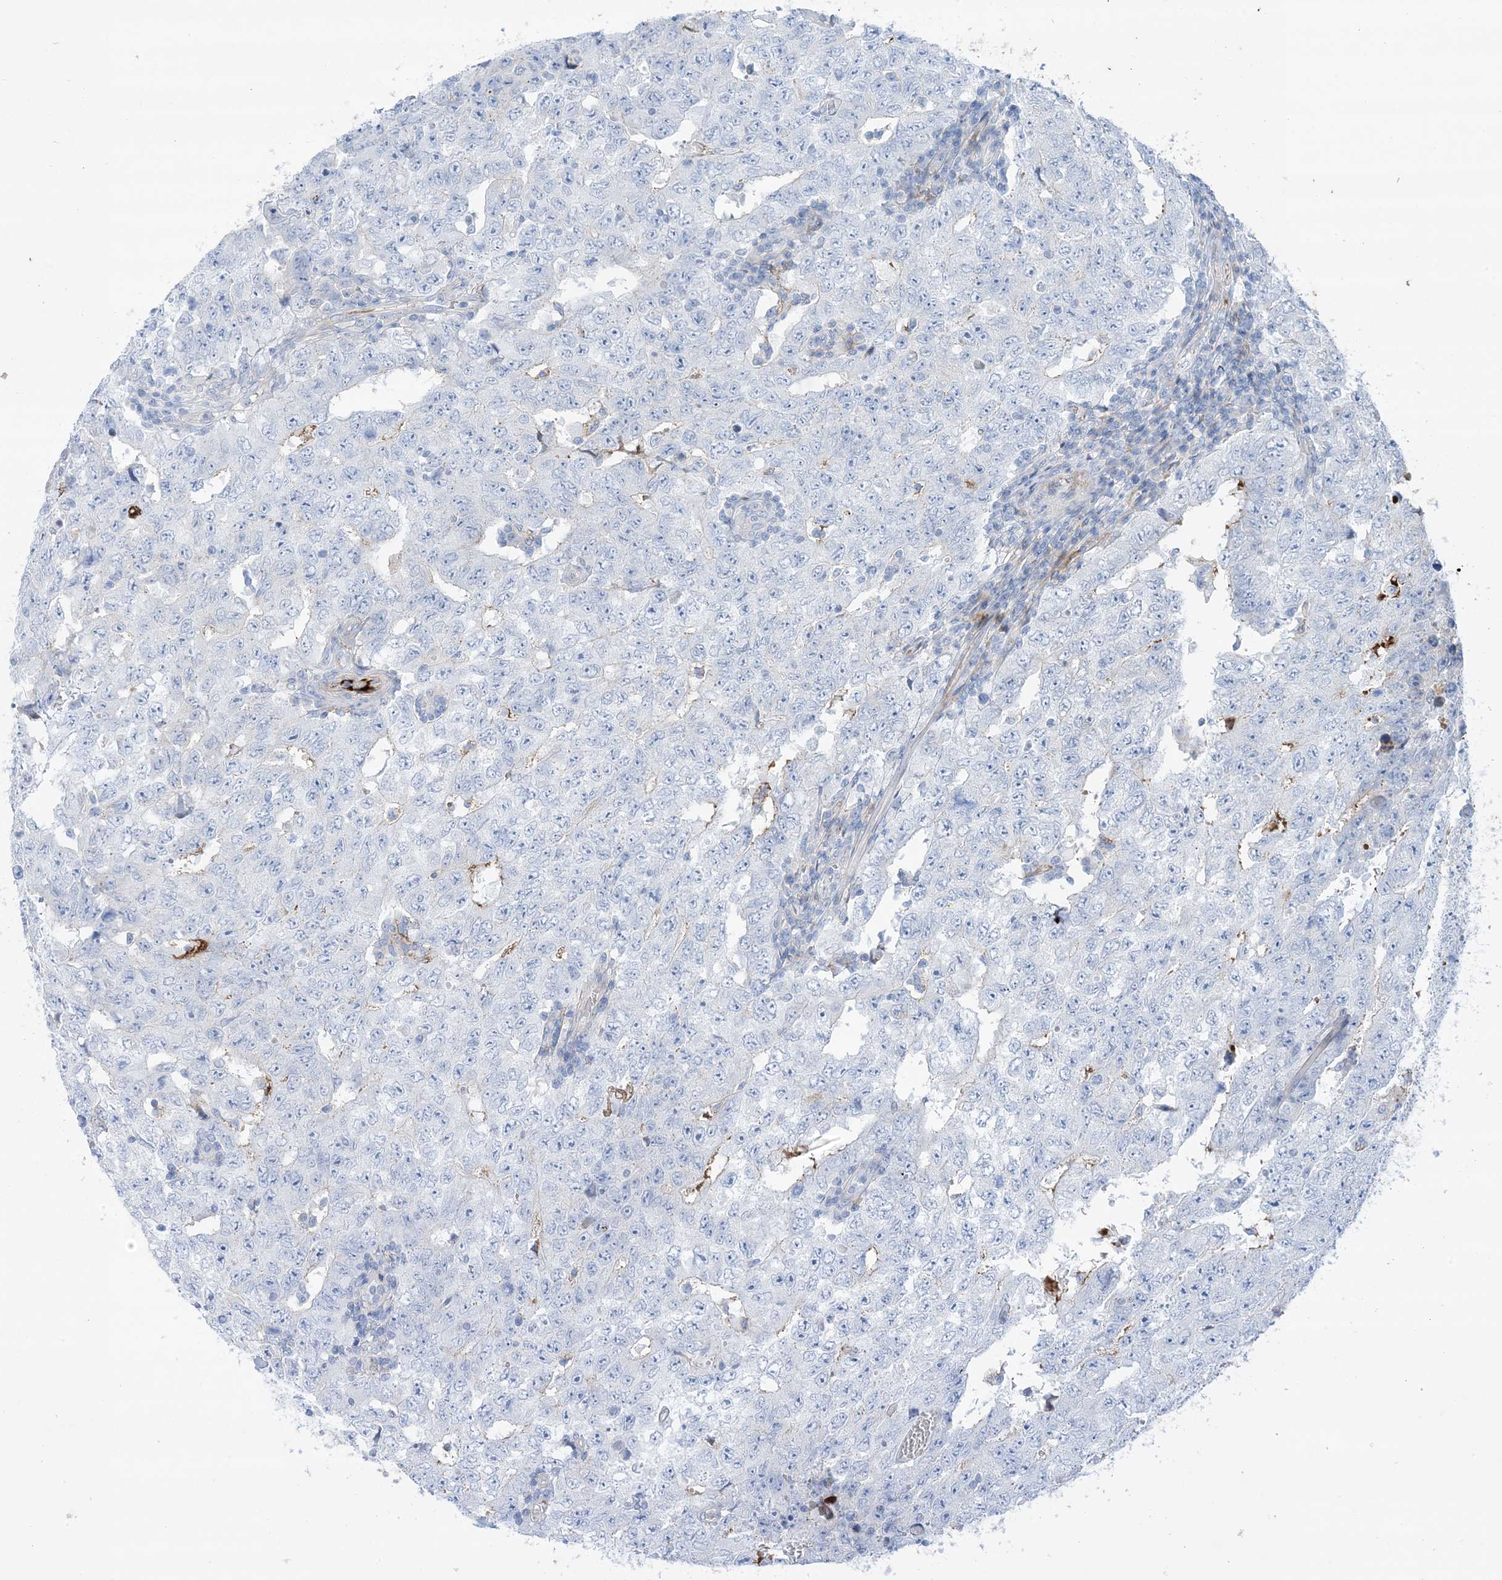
{"staining": {"intensity": "negative", "quantity": "none", "location": "none"}, "tissue": "testis cancer", "cell_type": "Tumor cells", "image_type": "cancer", "snomed": [{"axis": "morphology", "description": "Carcinoma, Embryonal, NOS"}, {"axis": "topography", "description": "Testis"}], "caption": "Immunohistochemistry micrograph of neoplastic tissue: testis embryonal carcinoma stained with DAB displays no significant protein expression in tumor cells. The staining was performed using DAB to visualize the protein expression in brown, while the nuclei were stained in blue with hematoxylin (Magnification: 20x).", "gene": "ATP11C", "patient": {"sex": "male", "age": 26}}